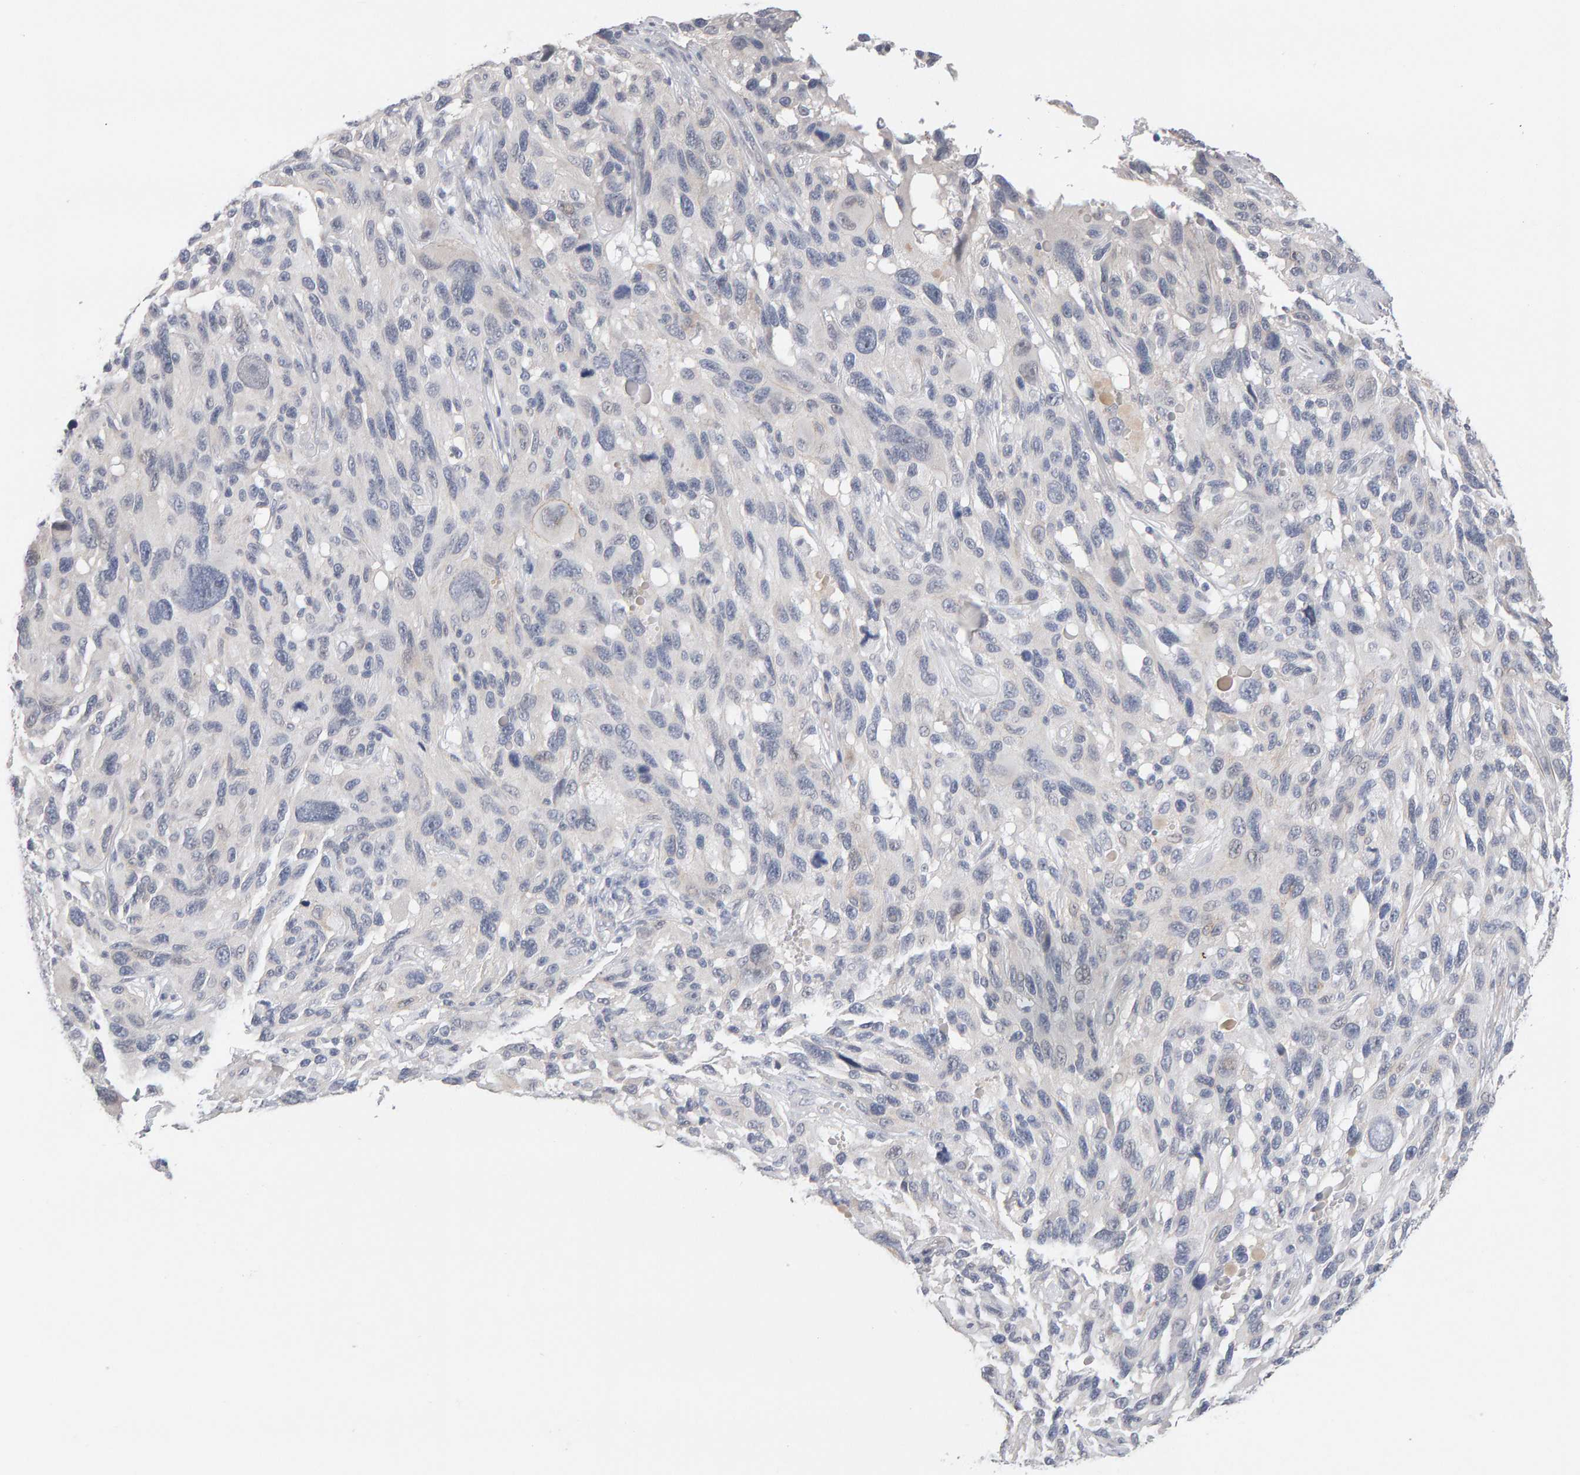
{"staining": {"intensity": "negative", "quantity": "none", "location": "none"}, "tissue": "melanoma", "cell_type": "Tumor cells", "image_type": "cancer", "snomed": [{"axis": "morphology", "description": "Malignant melanoma, NOS"}, {"axis": "topography", "description": "Skin"}], "caption": "This is an IHC photomicrograph of human malignant melanoma. There is no staining in tumor cells.", "gene": "HNF4A", "patient": {"sex": "male", "age": 53}}